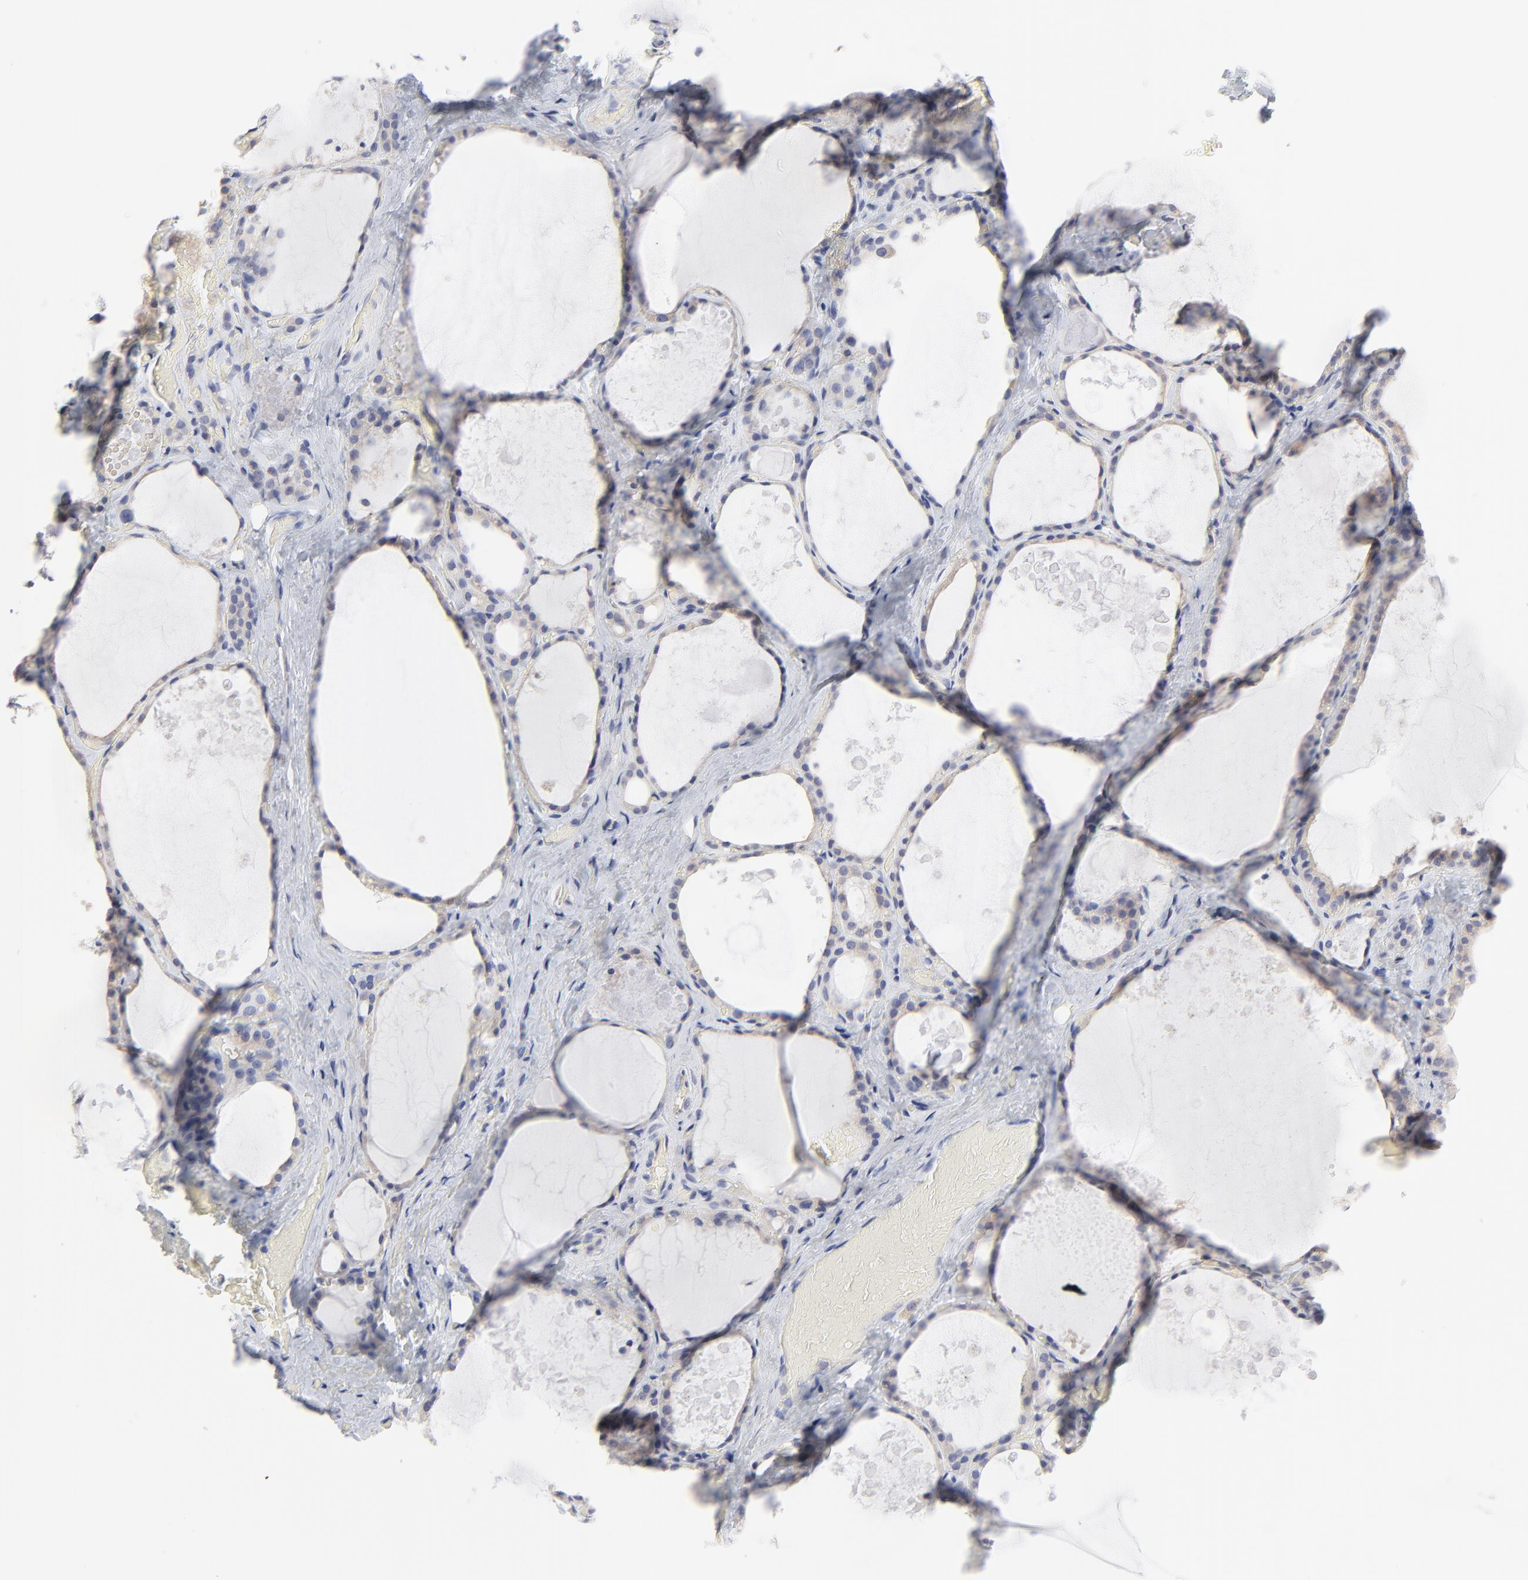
{"staining": {"intensity": "weak", "quantity": ">75%", "location": "cytoplasmic/membranous"}, "tissue": "thyroid gland", "cell_type": "Glandular cells", "image_type": "normal", "snomed": [{"axis": "morphology", "description": "Normal tissue, NOS"}, {"axis": "topography", "description": "Thyroid gland"}], "caption": "DAB (3,3'-diaminobenzidine) immunohistochemical staining of normal thyroid gland shows weak cytoplasmic/membranous protein staining in about >75% of glandular cells. (DAB IHC with brightfield microscopy, high magnification).", "gene": "TRIM22", "patient": {"sex": "male", "age": 61}}